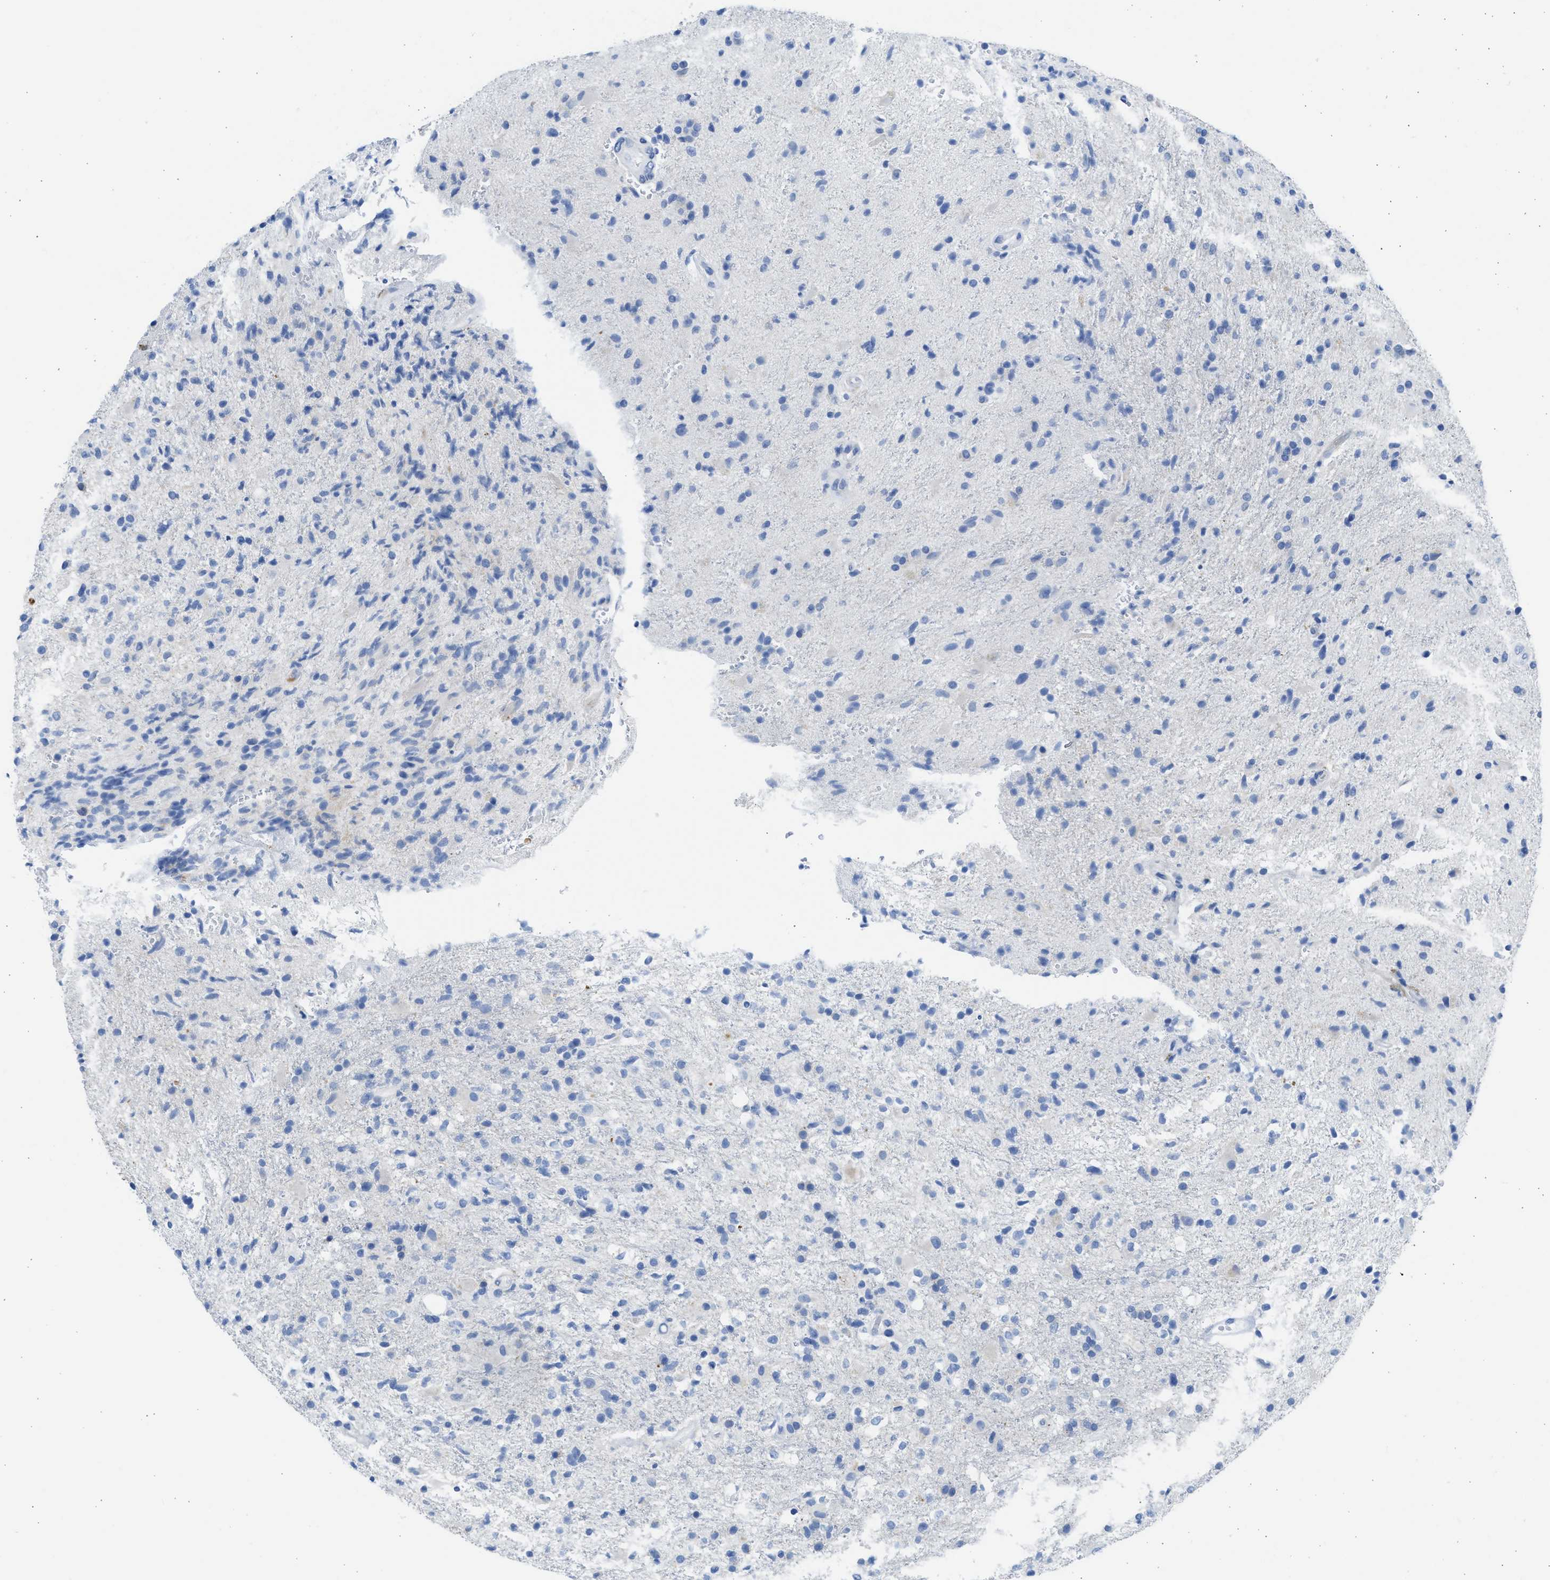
{"staining": {"intensity": "negative", "quantity": "none", "location": "none"}, "tissue": "glioma", "cell_type": "Tumor cells", "image_type": "cancer", "snomed": [{"axis": "morphology", "description": "Glioma, malignant, High grade"}, {"axis": "topography", "description": "Brain"}], "caption": "Immunohistochemistry (IHC) histopathology image of neoplastic tissue: malignant high-grade glioma stained with DAB displays no significant protein expression in tumor cells. (Stains: DAB immunohistochemistry with hematoxylin counter stain, Microscopy: brightfield microscopy at high magnification).", "gene": "SPATA3", "patient": {"sex": "male", "age": 72}}